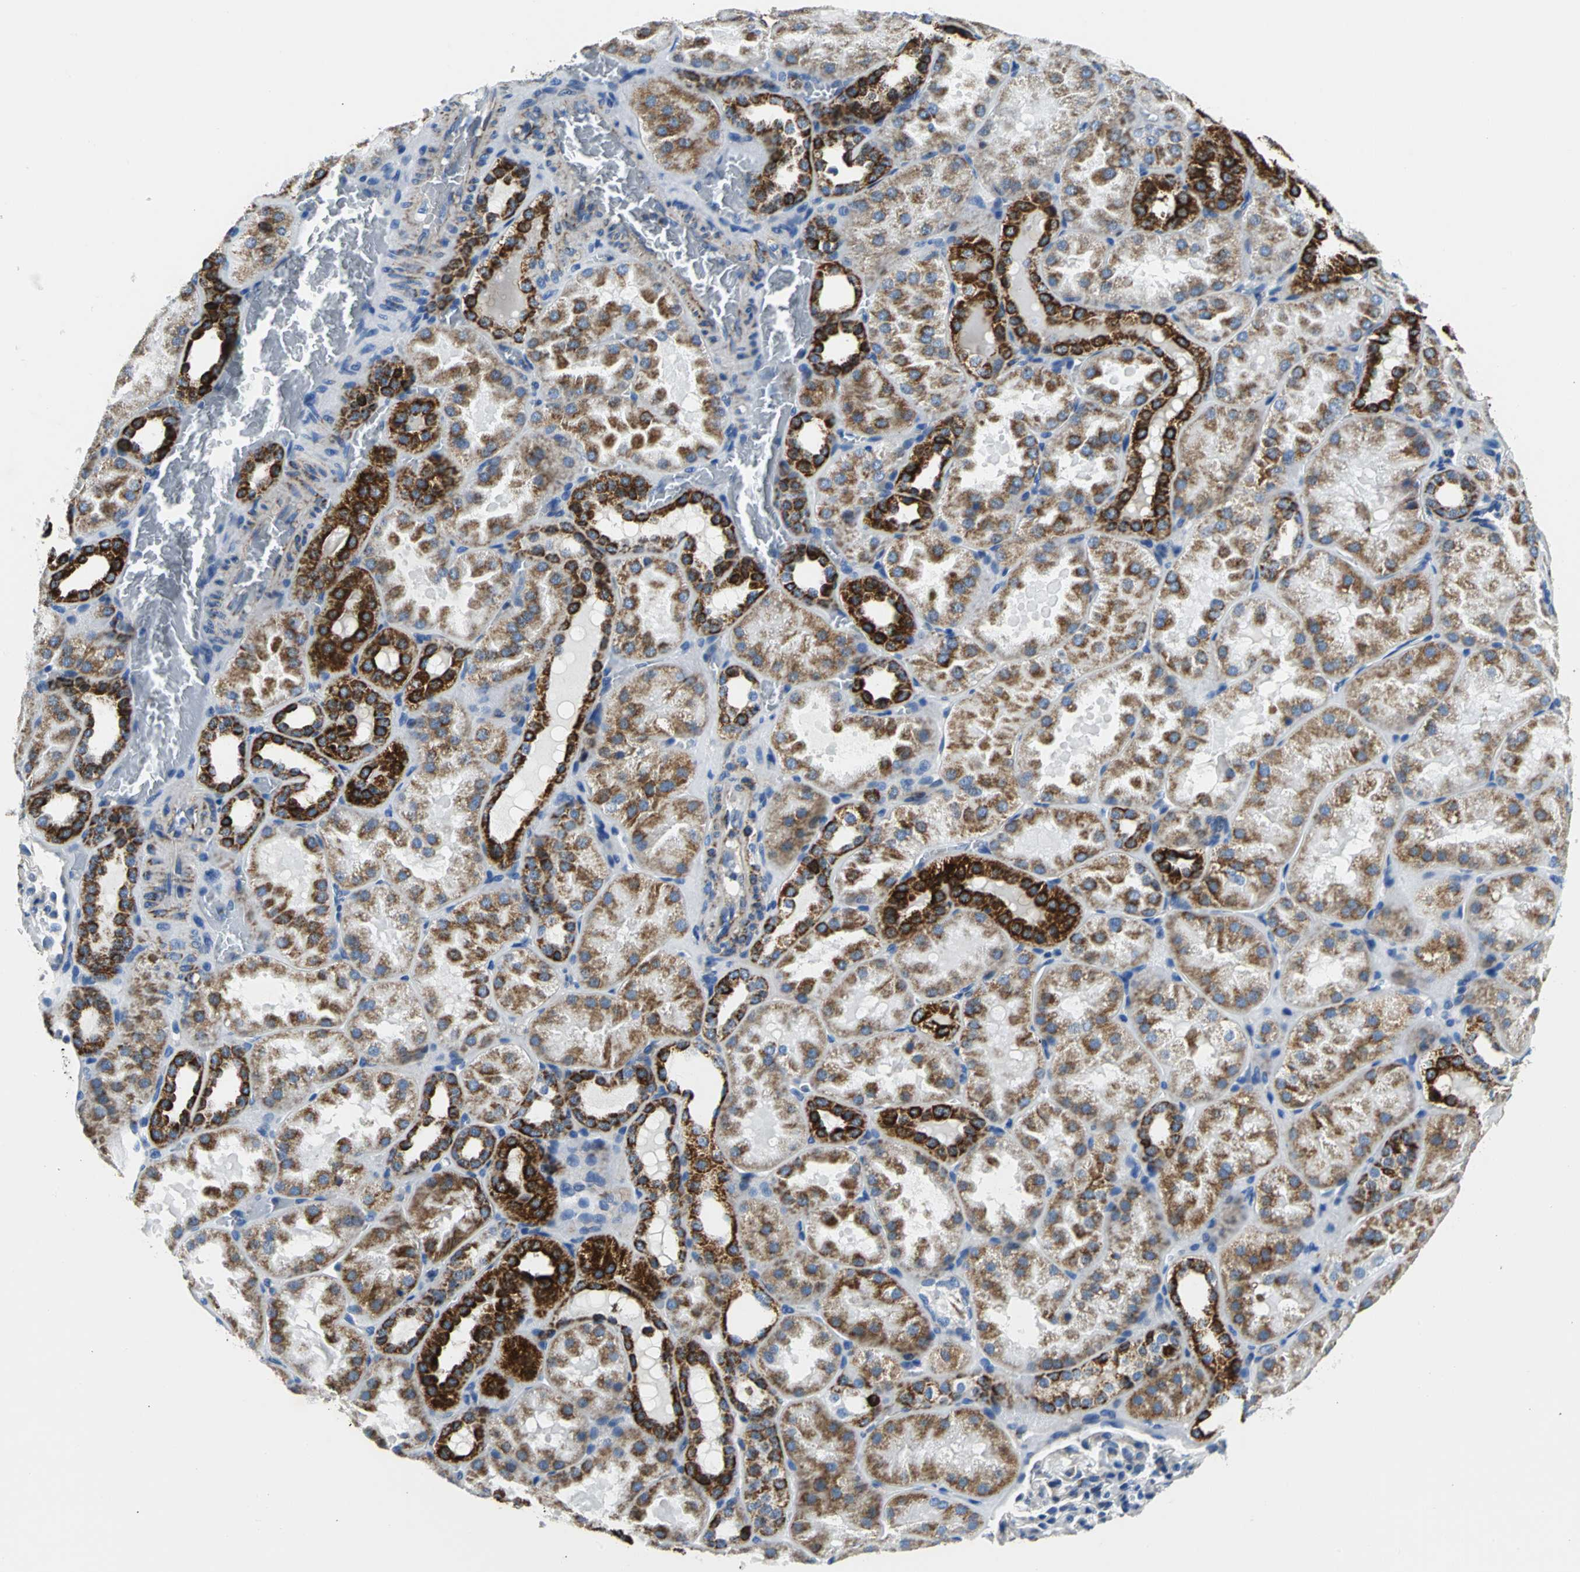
{"staining": {"intensity": "weak", "quantity": "25%-75%", "location": "cytoplasmic/membranous"}, "tissue": "kidney", "cell_type": "Cells in glomeruli", "image_type": "normal", "snomed": [{"axis": "morphology", "description": "Normal tissue, NOS"}, {"axis": "topography", "description": "Kidney"}], "caption": "Cells in glomeruli display low levels of weak cytoplasmic/membranous expression in about 25%-75% of cells in unremarkable kidney.", "gene": "IFI6", "patient": {"sex": "male", "age": 28}}